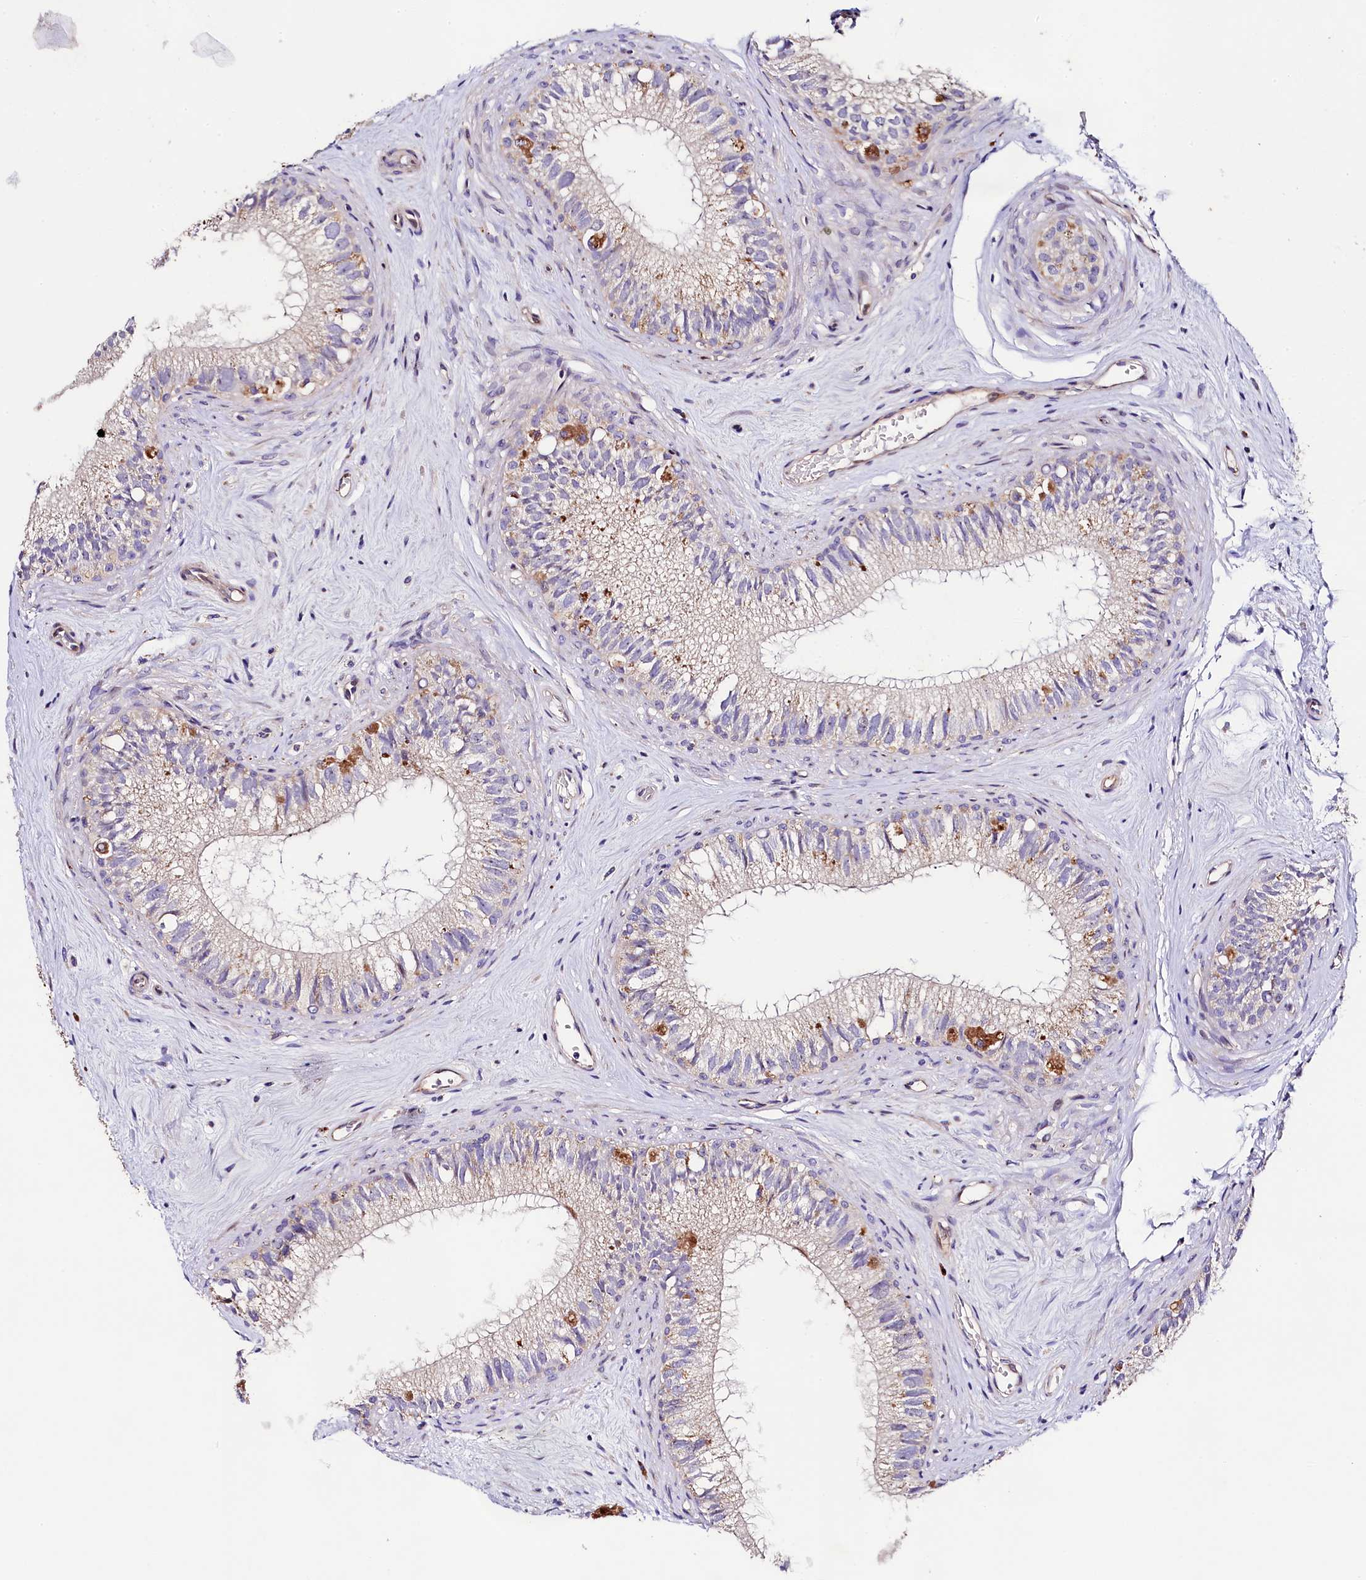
{"staining": {"intensity": "negative", "quantity": "none", "location": "none"}, "tissue": "epididymis", "cell_type": "Glandular cells", "image_type": "normal", "snomed": [{"axis": "morphology", "description": "Normal tissue, NOS"}, {"axis": "topography", "description": "Epididymis"}], "caption": "This is an IHC photomicrograph of unremarkable epididymis. There is no expression in glandular cells.", "gene": "FXYD6", "patient": {"sex": "male", "age": 71}}